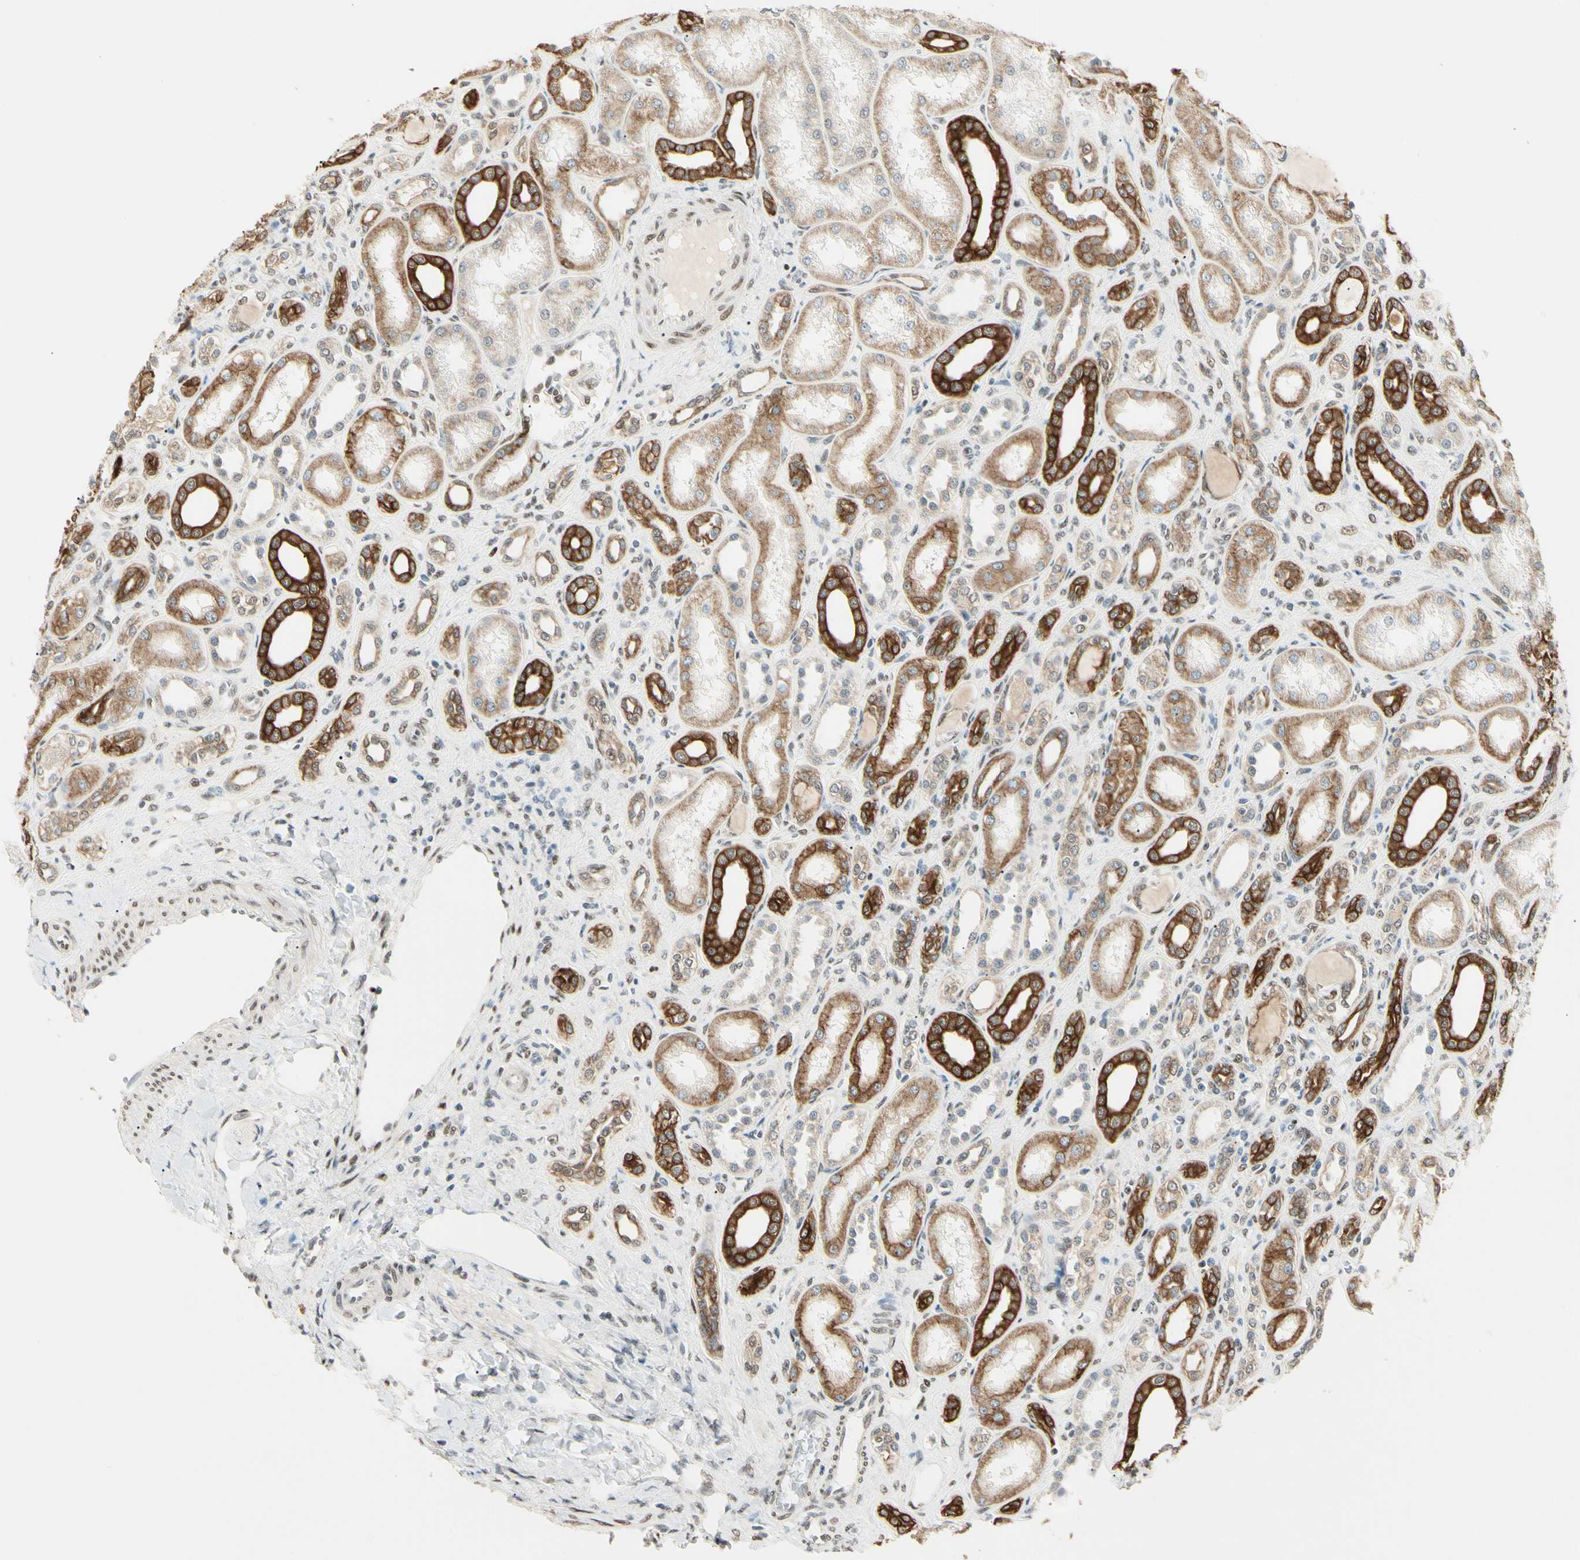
{"staining": {"intensity": "moderate", "quantity": "25%-75%", "location": "cytoplasmic/membranous,nuclear"}, "tissue": "kidney", "cell_type": "Cells in glomeruli", "image_type": "normal", "snomed": [{"axis": "morphology", "description": "Normal tissue, NOS"}, {"axis": "topography", "description": "Kidney"}], "caption": "High-magnification brightfield microscopy of benign kidney stained with DAB (brown) and counterstained with hematoxylin (blue). cells in glomeruli exhibit moderate cytoplasmic/membranous,nuclear staining is seen in about25%-75% of cells.", "gene": "ATXN1", "patient": {"sex": "male", "age": 7}}